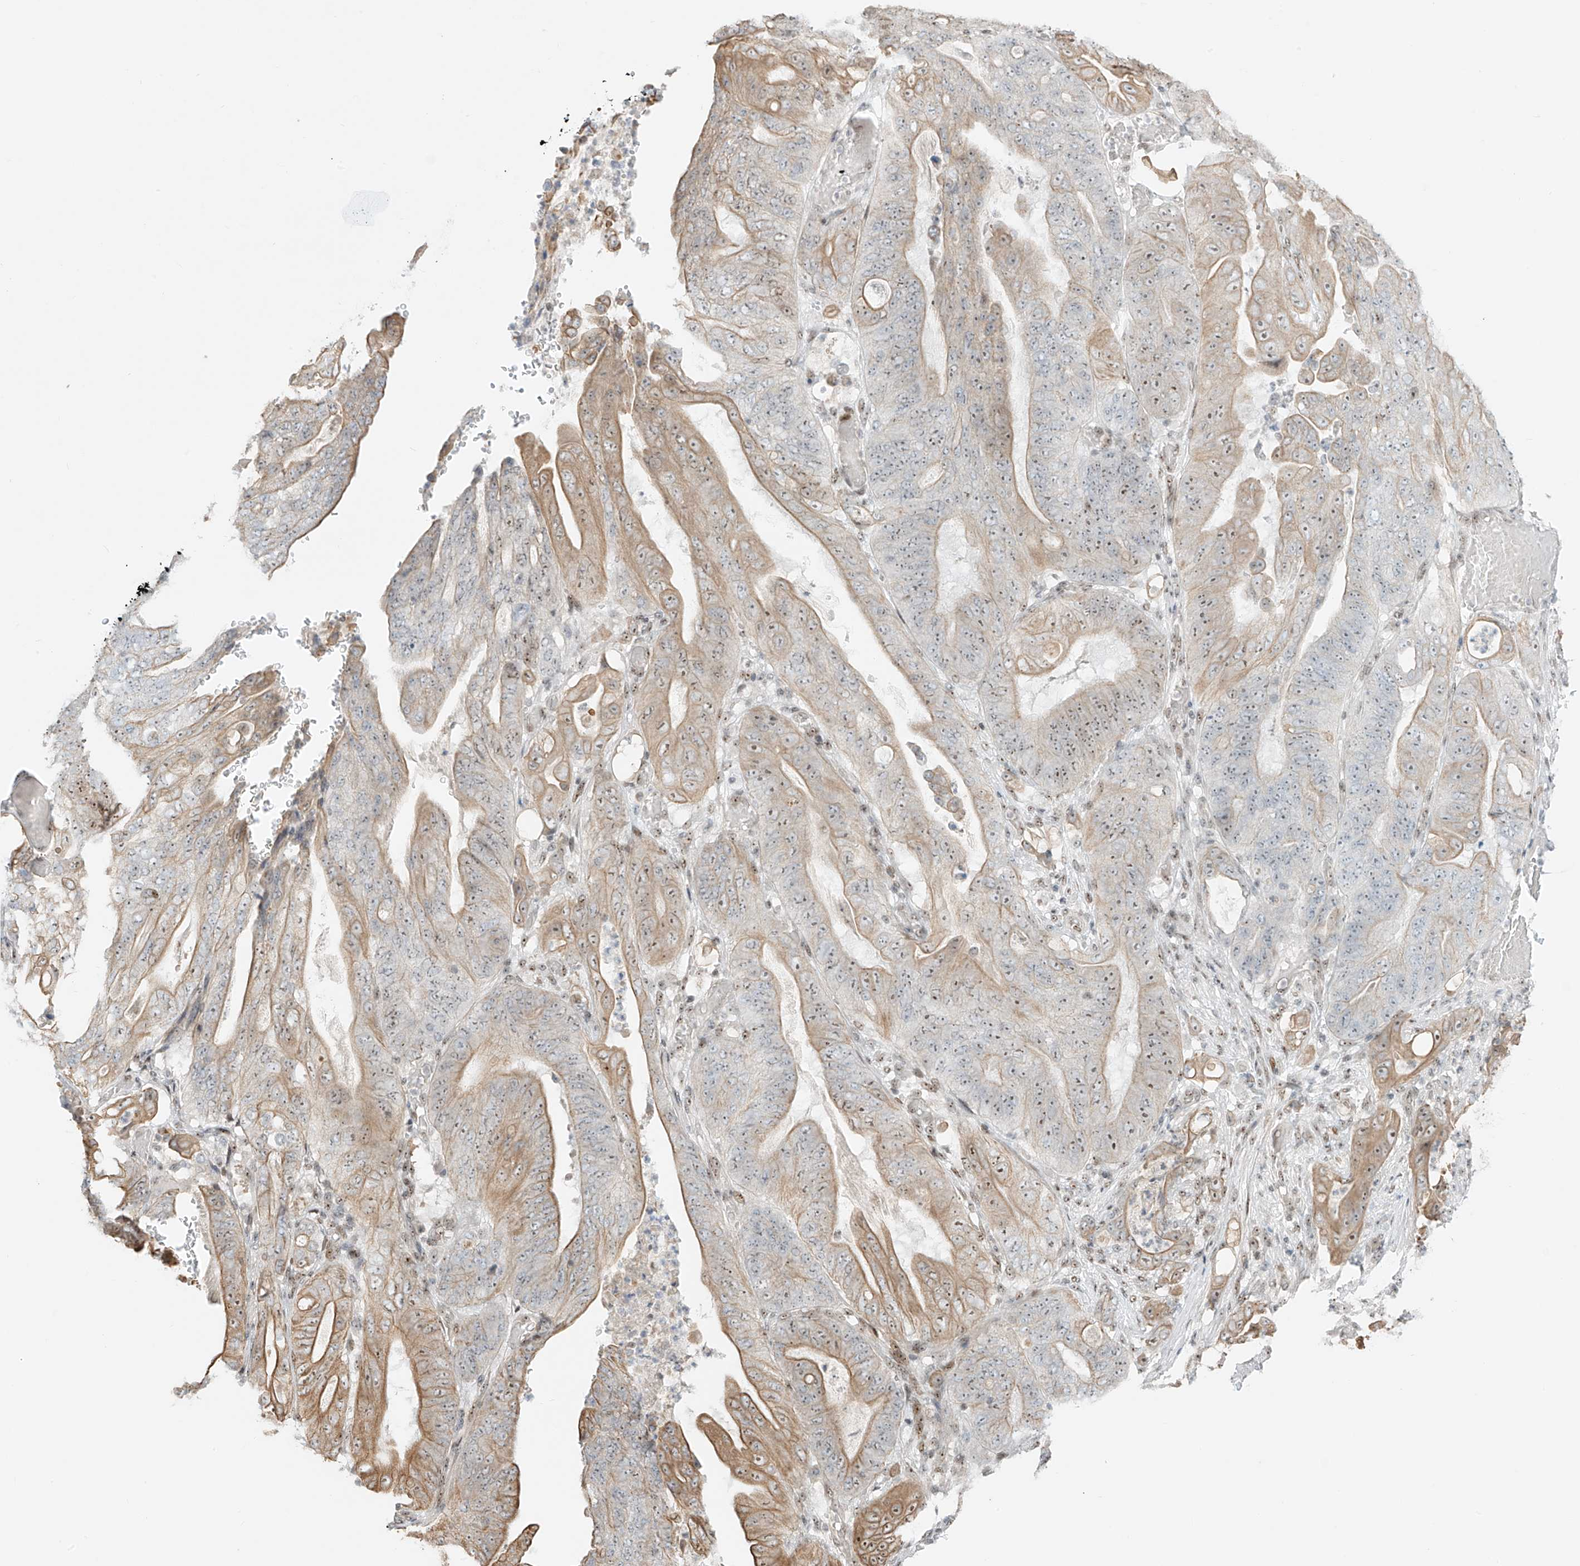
{"staining": {"intensity": "moderate", "quantity": "25%-75%", "location": "cytoplasmic/membranous,nuclear"}, "tissue": "stomach cancer", "cell_type": "Tumor cells", "image_type": "cancer", "snomed": [{"axis": "morphology", "description": "Adenocarcinoma, NOS"}, {"axis": "topography", "description": "Stomach"}], "caption": "There is medium levels of moderate cytoplasmic/membranous and nuclear expression in tumor cells of adenocarcinoma (stomach), as demonstrated by immunohistochemical staining (brown color).", "gene": "ZNF512", "patient": {"sex": "female", "age": 73}}